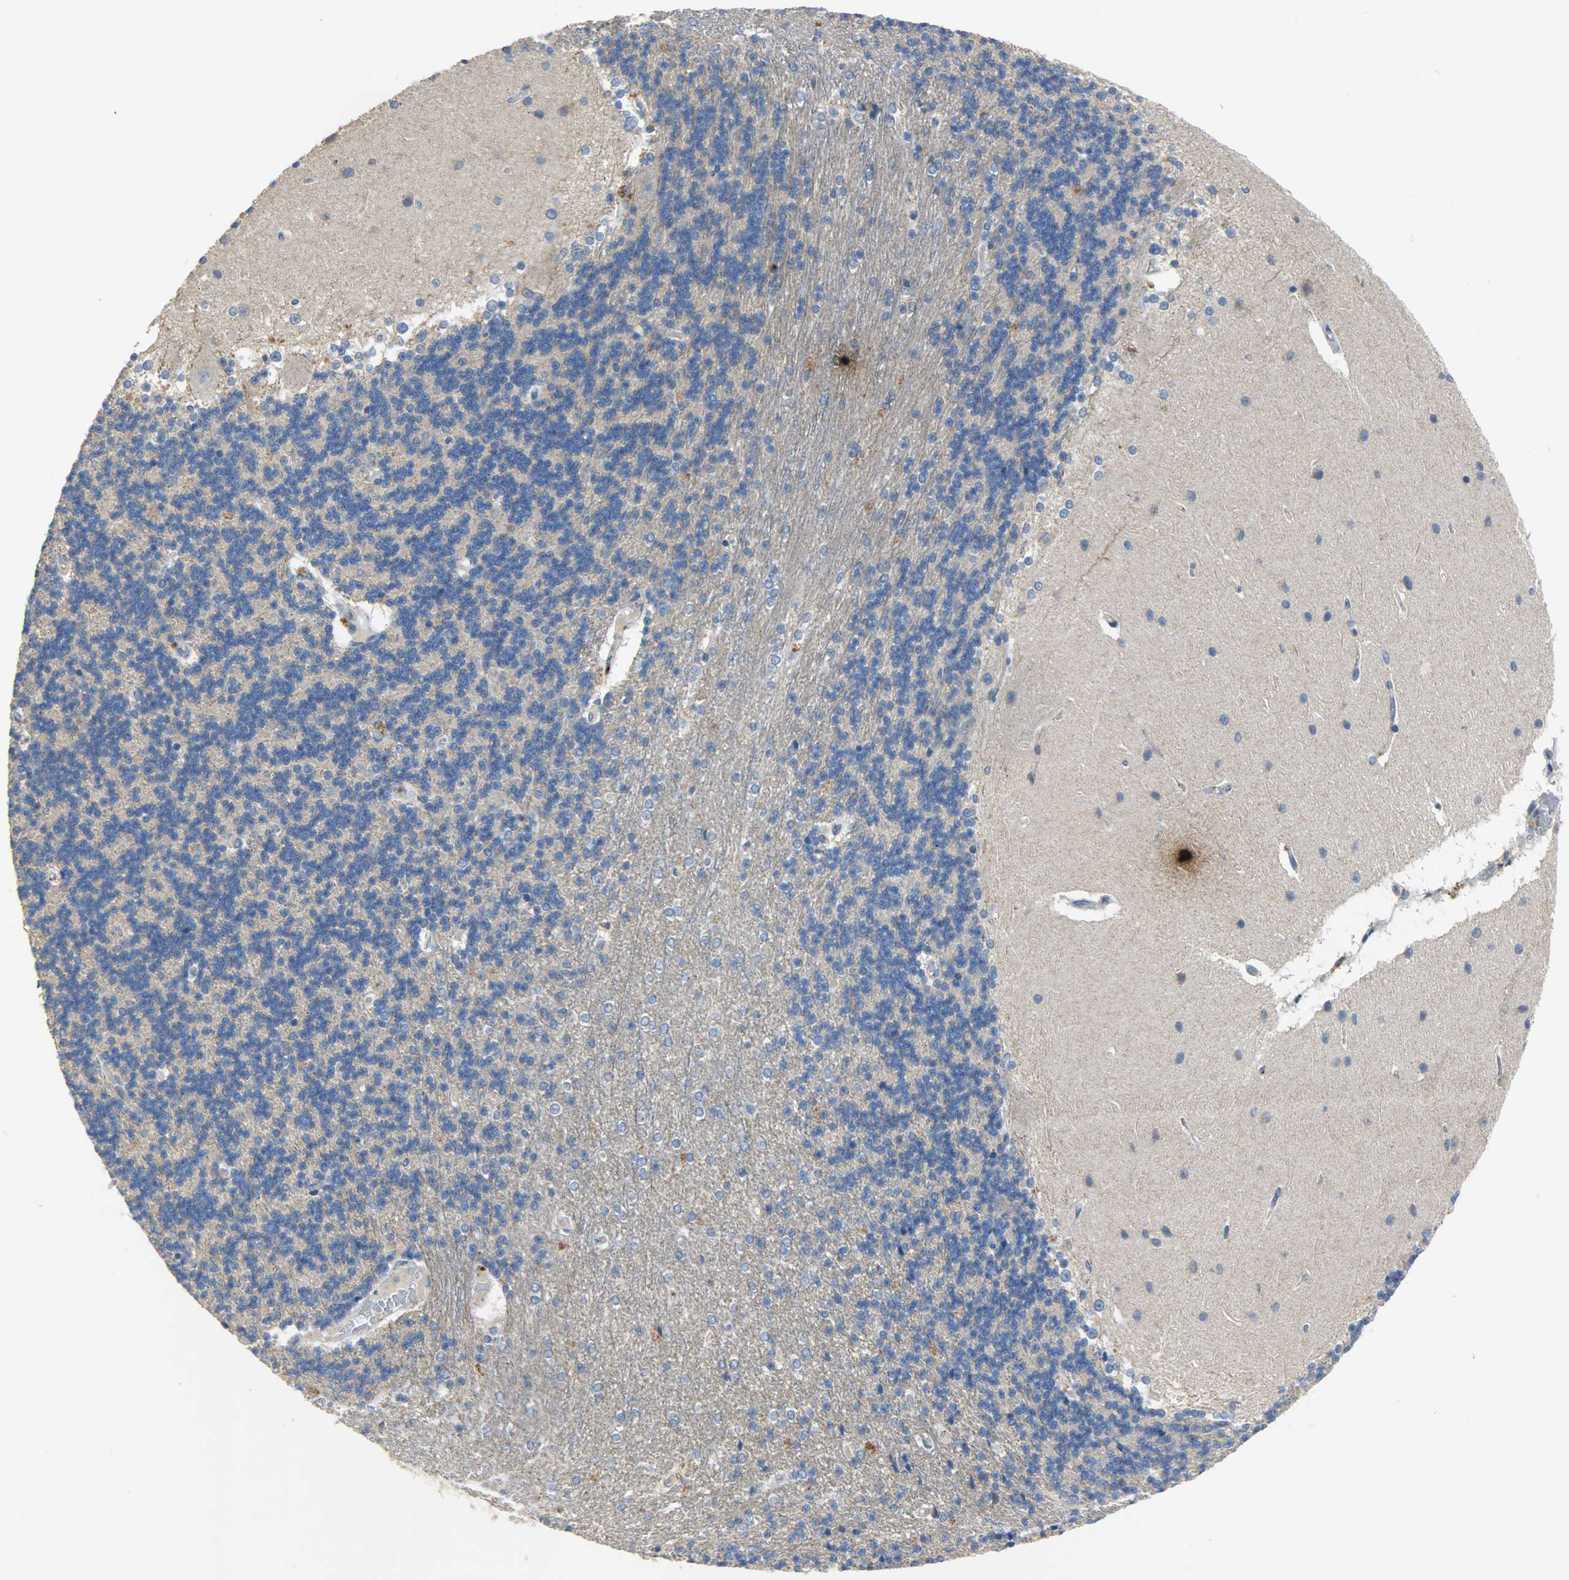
{"staining": {"intensity": "weak", "quantity": "25%-75%", "location": "cytoplasmic/membranous"}, "tissue": "cerebellum", "cell_type": "Cells in granular layer", "image_type": "normal", "snomed": [{"axis": "morphology", "description": "Normal tissue, NOS"}, {"axis": "topography", "description": "Cerebellum"}], "caption": "Brown immunohistochemical staining in benign cerebellum demonstrates weak cytoplasmic/membranous positivity in approximately 25%-75% of cells in granular layer. Immunohistochemistry stains the protein of interest in brown and the nuclei are stained blue.", "gene": "GIT2", "patient": {"sex": "female", "age": 54}}